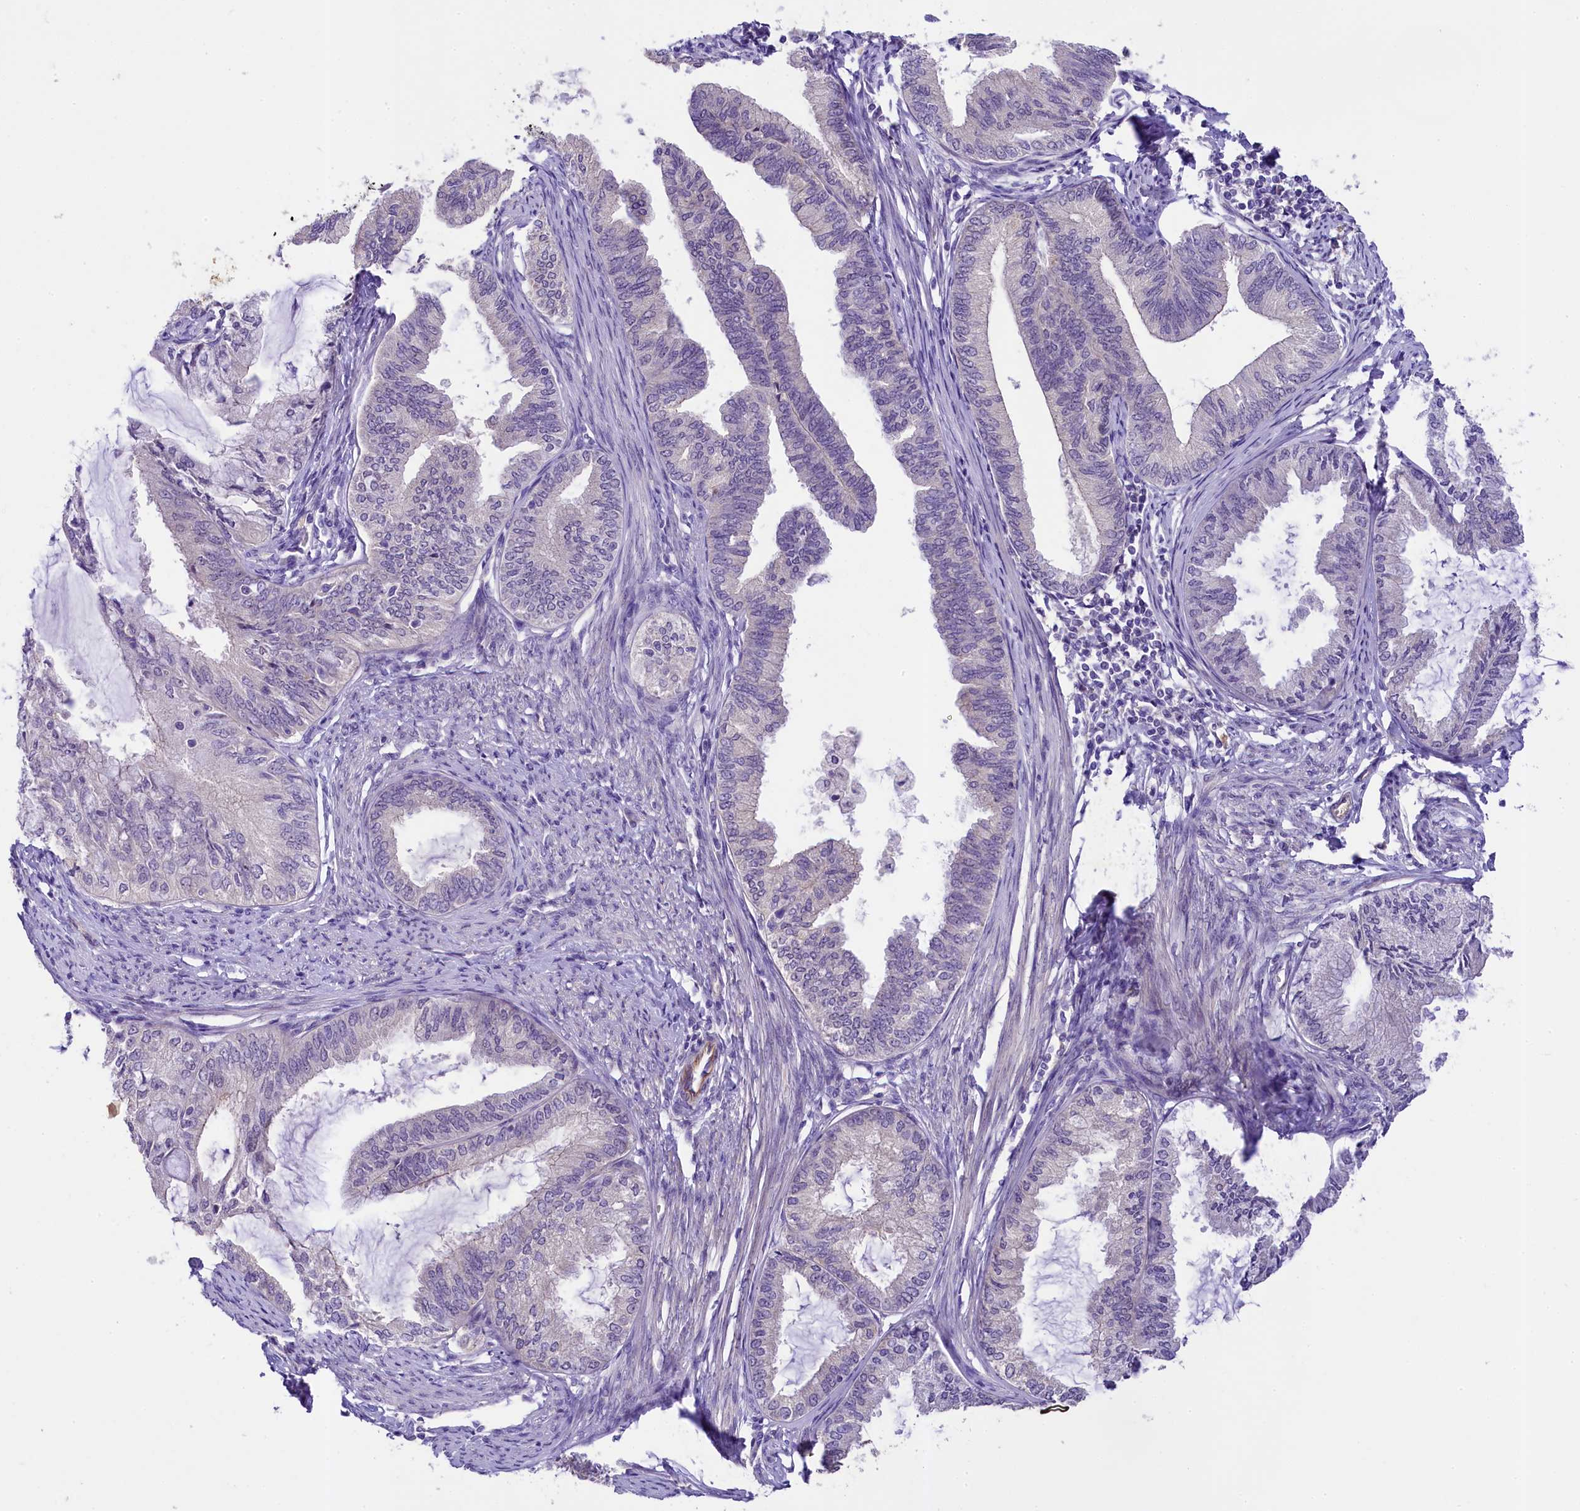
{"staining": {"intensity": "negative", "quantity": "none", "location": "none"}, "tissue": "endometrial cancer", "cell_type": "Tumor cells", "image_type": "cancer", "snomed": [{"axis": "morphology", "description": "Adenocarcinoma, NOS"}, {"axis": "topography", "description": "Endometrium"}], "caption": "Immunohistochemistry image of endometrial cancer (adenocarcinoma) stained for a protein (brown), which reveals no positivity in tumor cells.", "gene": "UBXN6", "patient": {"sex": "female", "age": 86}}